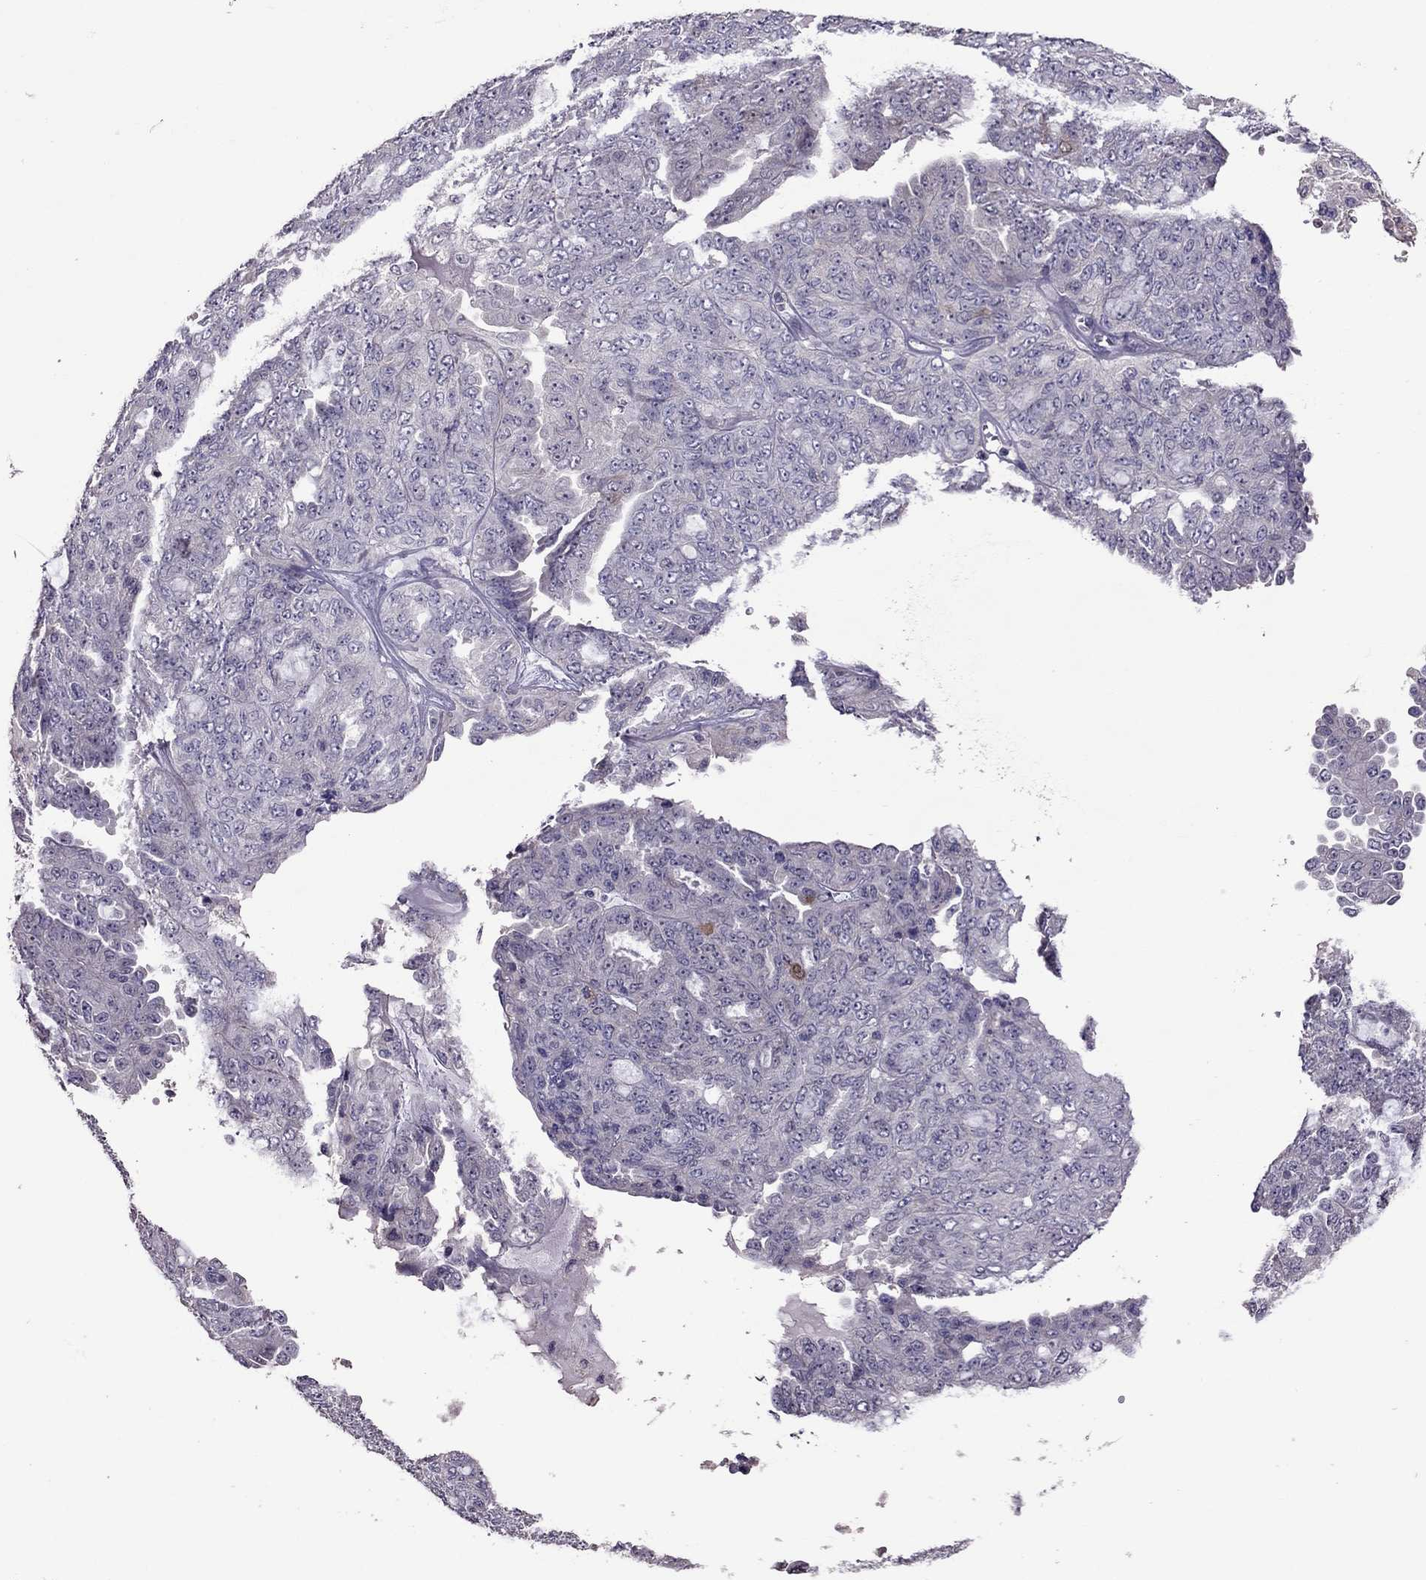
{"staining": {"intensity": "moderate", "quantity": "<25%", "location": "cytoplasmic/membranous,nuclear"}, "tissue": "ovarian cancer", "cell_type": "Tumor cells", "image_type": "cancer", "snomed": [{"axis": "morphology", "description": "Cystadenocarcinoma, serous, NOS"}, {"axis": "topography", "description": "Ovary"}], "caption": "Protein expression analysis of ovarian cancer (serous cystadenocarcinoma) demonstrates moderate cytoplasmic/membranous and nuclear staining in approximately <25% of tumor cells.", "gene": "LRRC46", "patient": {"sex": "female", "age": 71}}